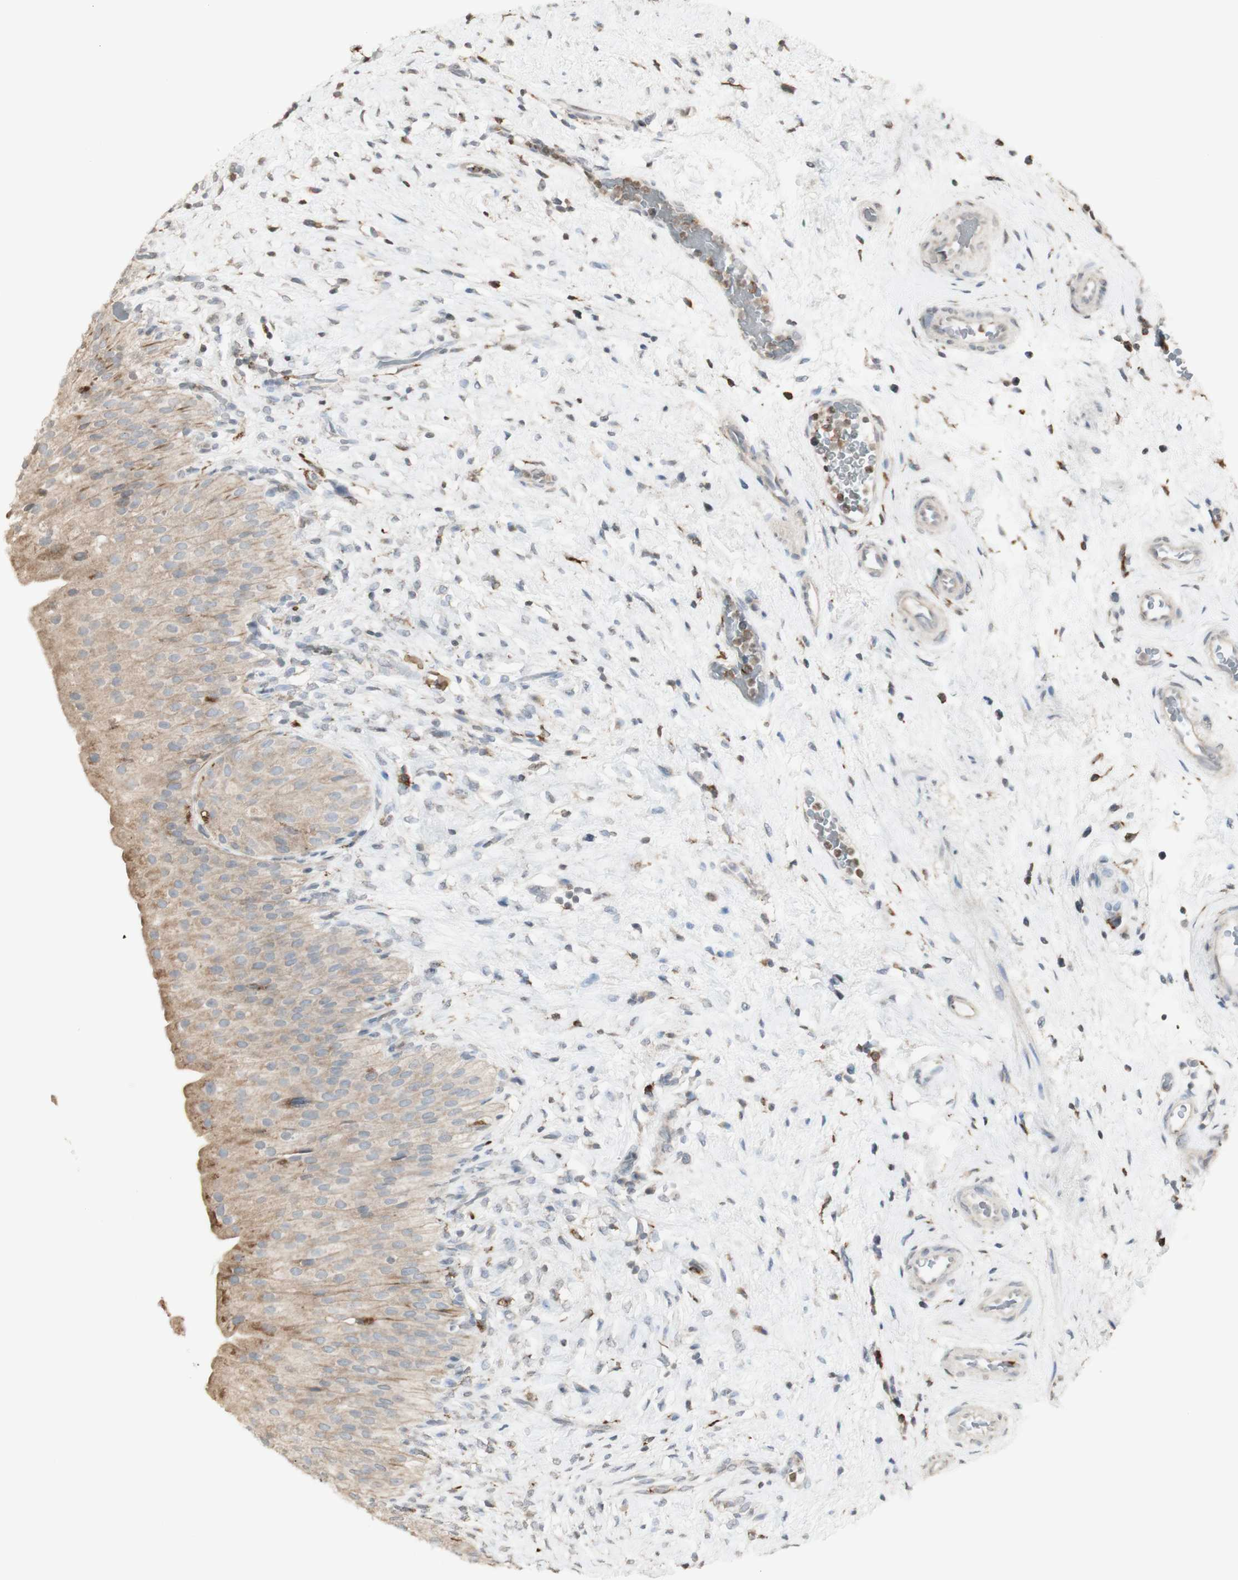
{"staining": {"intensity": "weak", "quantity": ">75%", "location": "cytoplasmic/membranous"}, "tissue": "urinary bladder", "cell_type": "Urothelial cells", "image_type": "normal", "snomed": [{"axis": "morphology", "description": "Normal tissue, NOS"}, {"axis": "morphology", "description": "Urothelial carcinoma, High grade"}, {"axis": "topography", "description": "Urinary bladder"}], "caption": "Immunohistochemistry staining of normal urinary bladder, which reveals low levels of weak cytoplasmic/membranous positivity in approximately >75% of urothelial cells indicating weak cytoplasmic/membranous protein positivity. The staining was performed using DAB (brown) for protein detection and nuclei were counterstained in hematoxylin (blue).", "gene": "ATP6V1E1", "patient": {"sex": "male", "age": 46}}